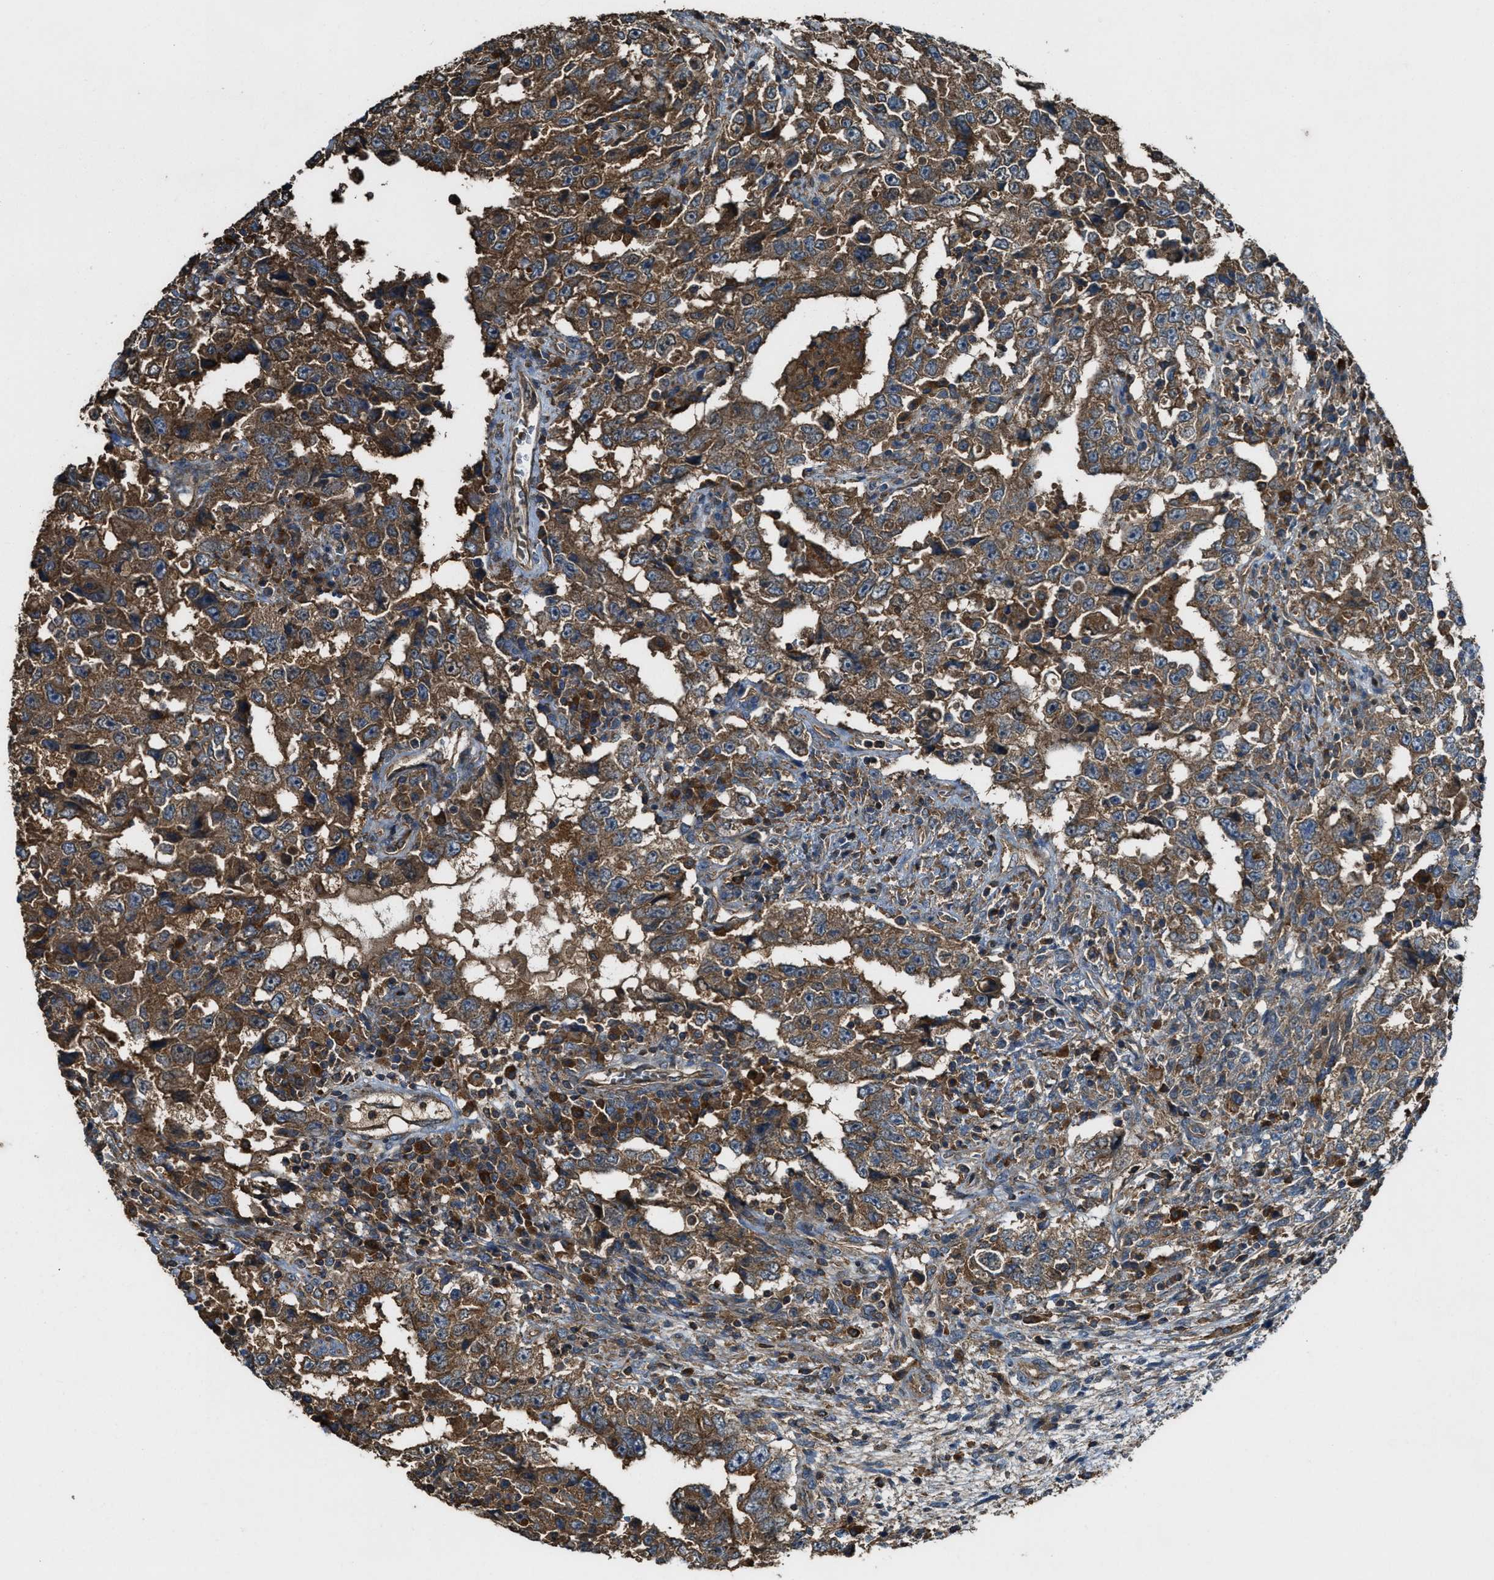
{"staining": {"intensity": "moderate", "quantity": ">75%", "location": "cytoplasmic/membranous"}, "tissue": "testis cancer", "cell_type": "Tumor cells", "image_type": "cancer", "snomed": [{"axis": "morphology", "description": "Carcinoma, Embryonal, NOS"}, {"axis": "topography", "description": "Testis"}], "caption": "DAB immunohistochemical staining of testis embryonal carcinoma reveals moderate cytoplasmic/membranous protein expression in approximately >75% of tumor cells. Nuclei are stained in blue.", "gene": "MAP3K8", "patient": {"sex": "male", "age": 26}}